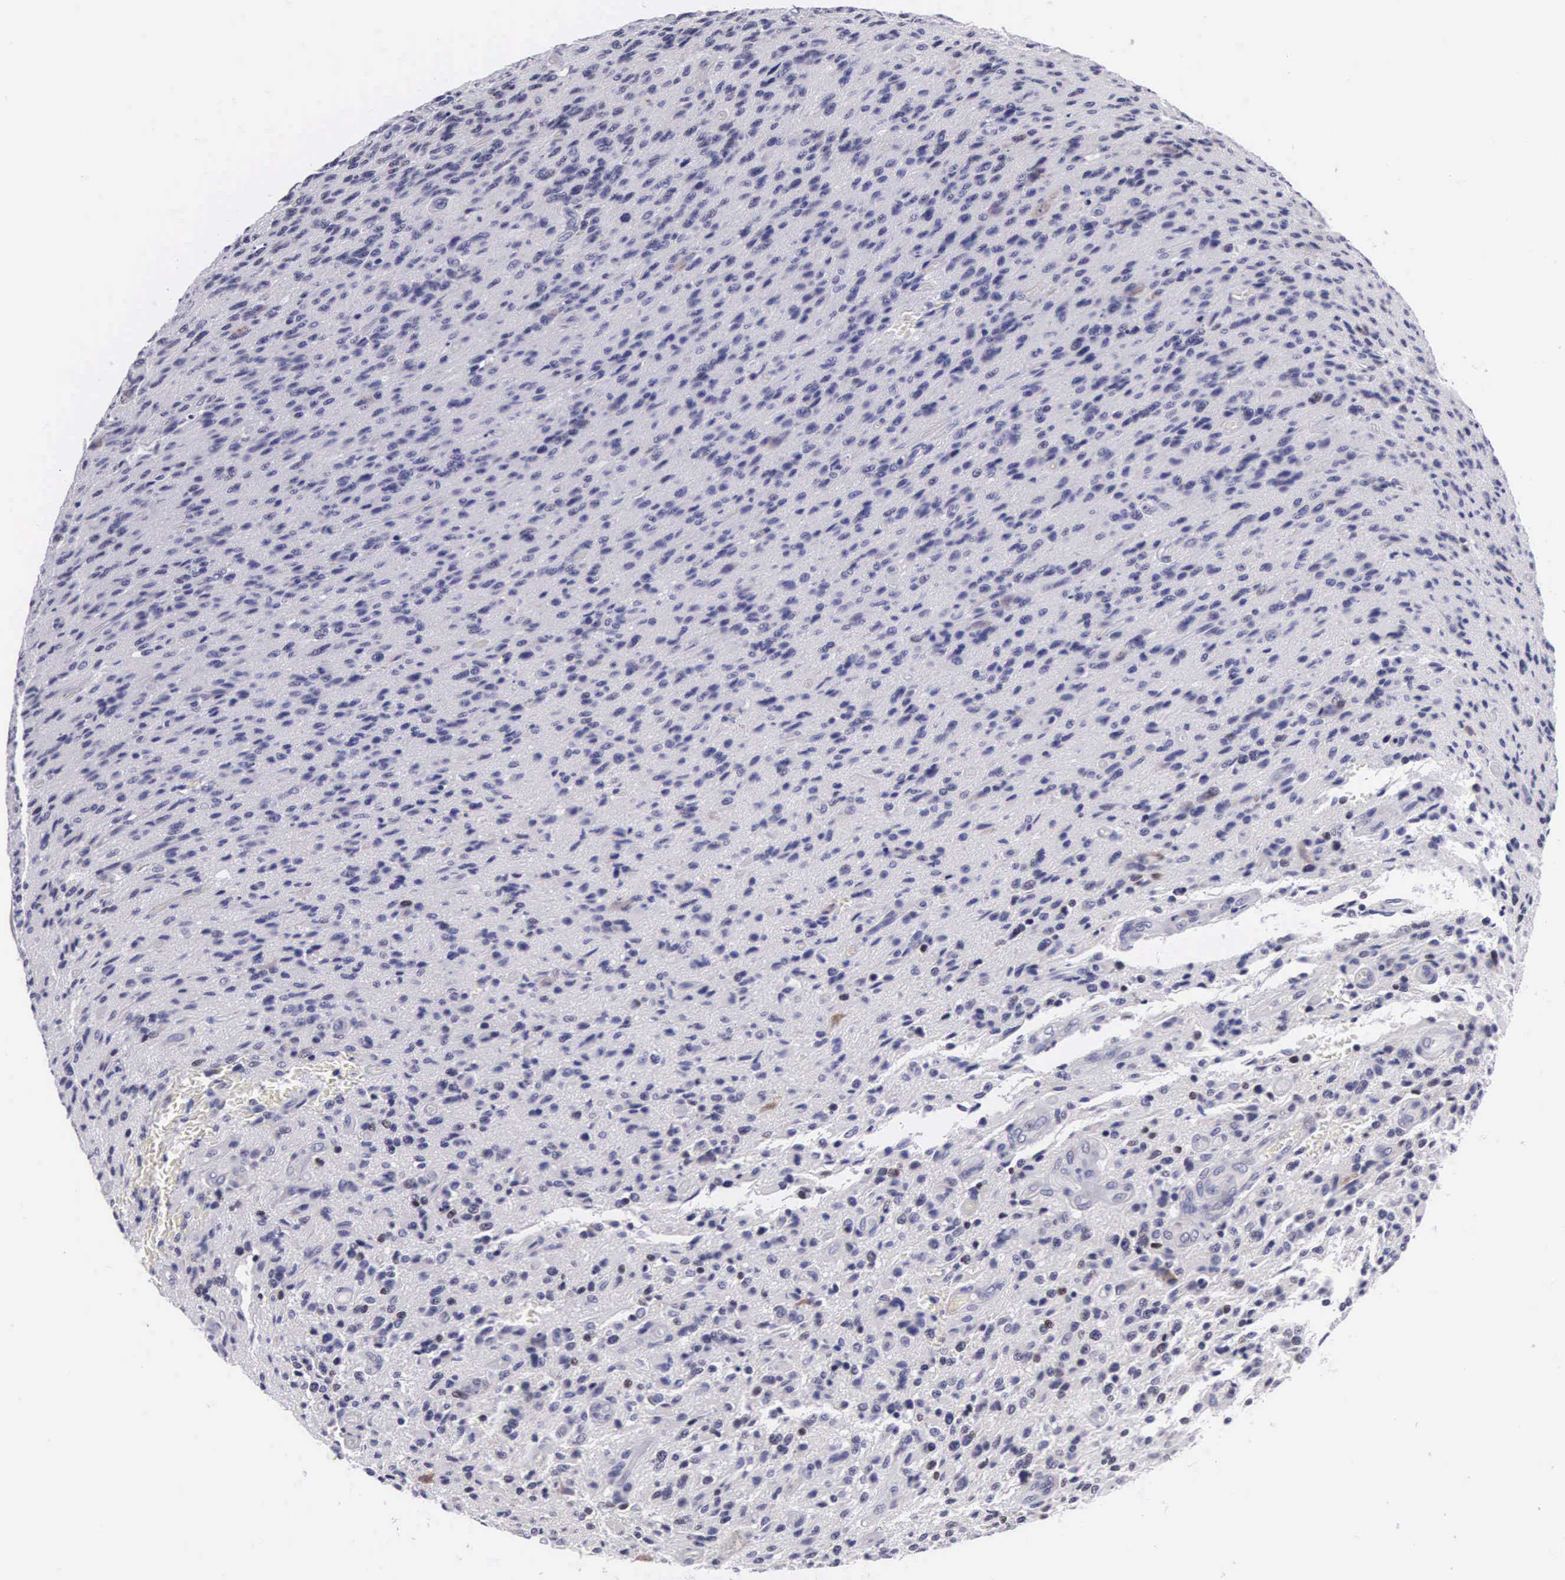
{"staining": {"intensity": "negative", "quantity": "none", "location": "none"}, "tissue": "glioma", "cell_type": "Tumor cells", "image_type": "cancer", "snomed": [{"axis": "morphology", "description": "Glioma, malignant, High grade"}, {"axis": "topography", "description": "Brain"}], "caption": "This micrograph is of malignant glioma (high-grade) stained with immunohistochemistry (IHC) to label a protein in brown with the nuclei are counter-stained blue. There is no staining in tumor cells. (DAB immunohistochemistry with hematoxylin counter stain).", "gene": "SOX11", "patient": {"sex": "male", "age": 36}}